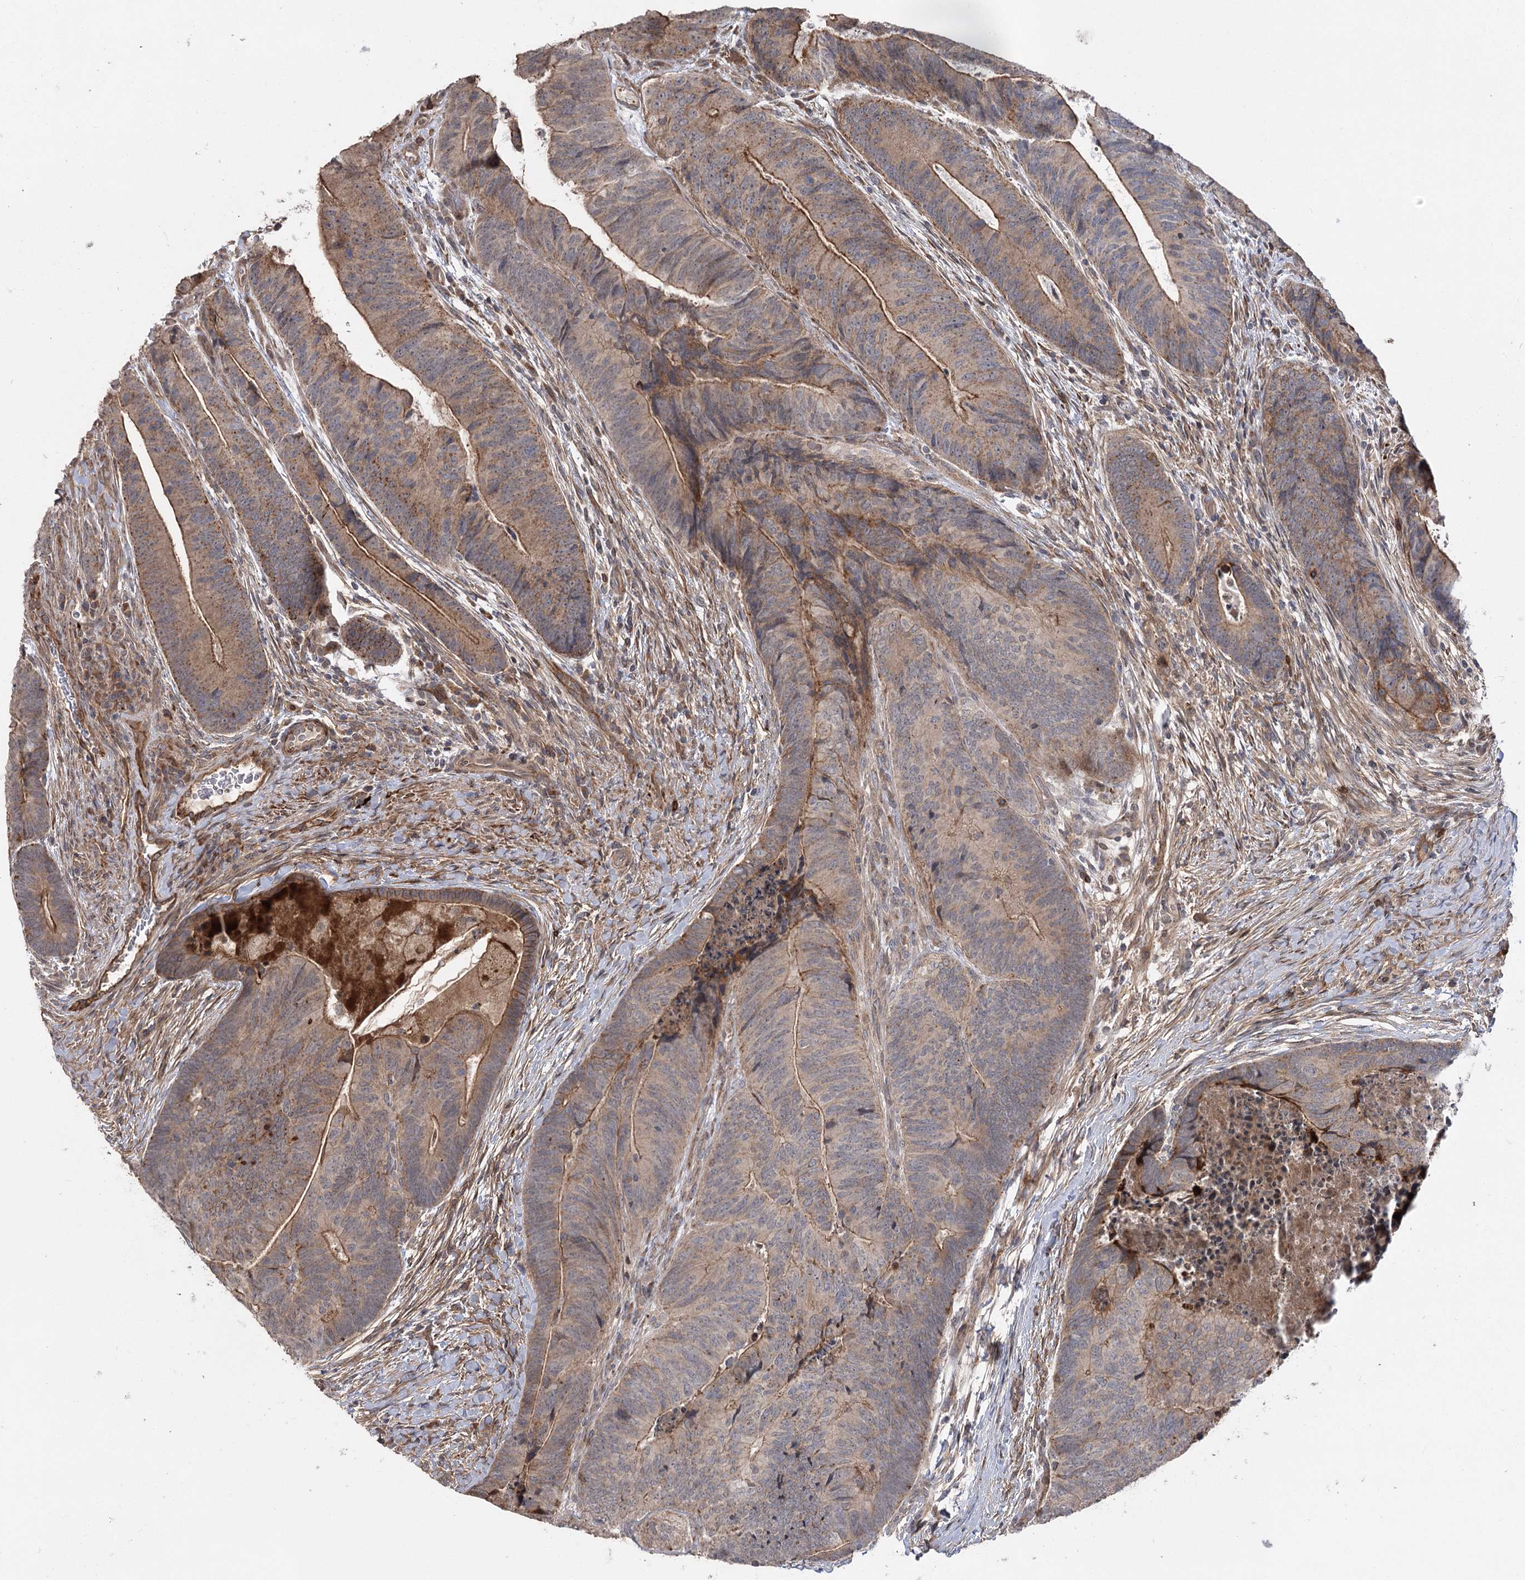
{"staining": {"intensity": "moderate", "quantity": "25%-75%", "location": "cytoplasmic/membranous"}, "tissue": "colorectal cancer", "cell_type": "Tumor cells", "image_type": "cancer", "snomed": [{"axis": "morphology", "description": "Adenocarcinoma, NOS"}, {"axis": "topography", "description": "Colon"}], "caption": "Brown immunohistochemical staining in human colorectal cancer shows moderate cytoplasmic/membranous expression in approximately 25%-75% of tumor cells.", "gene": "KCNN2", "patient": {"sex": "female", "age": 67}}